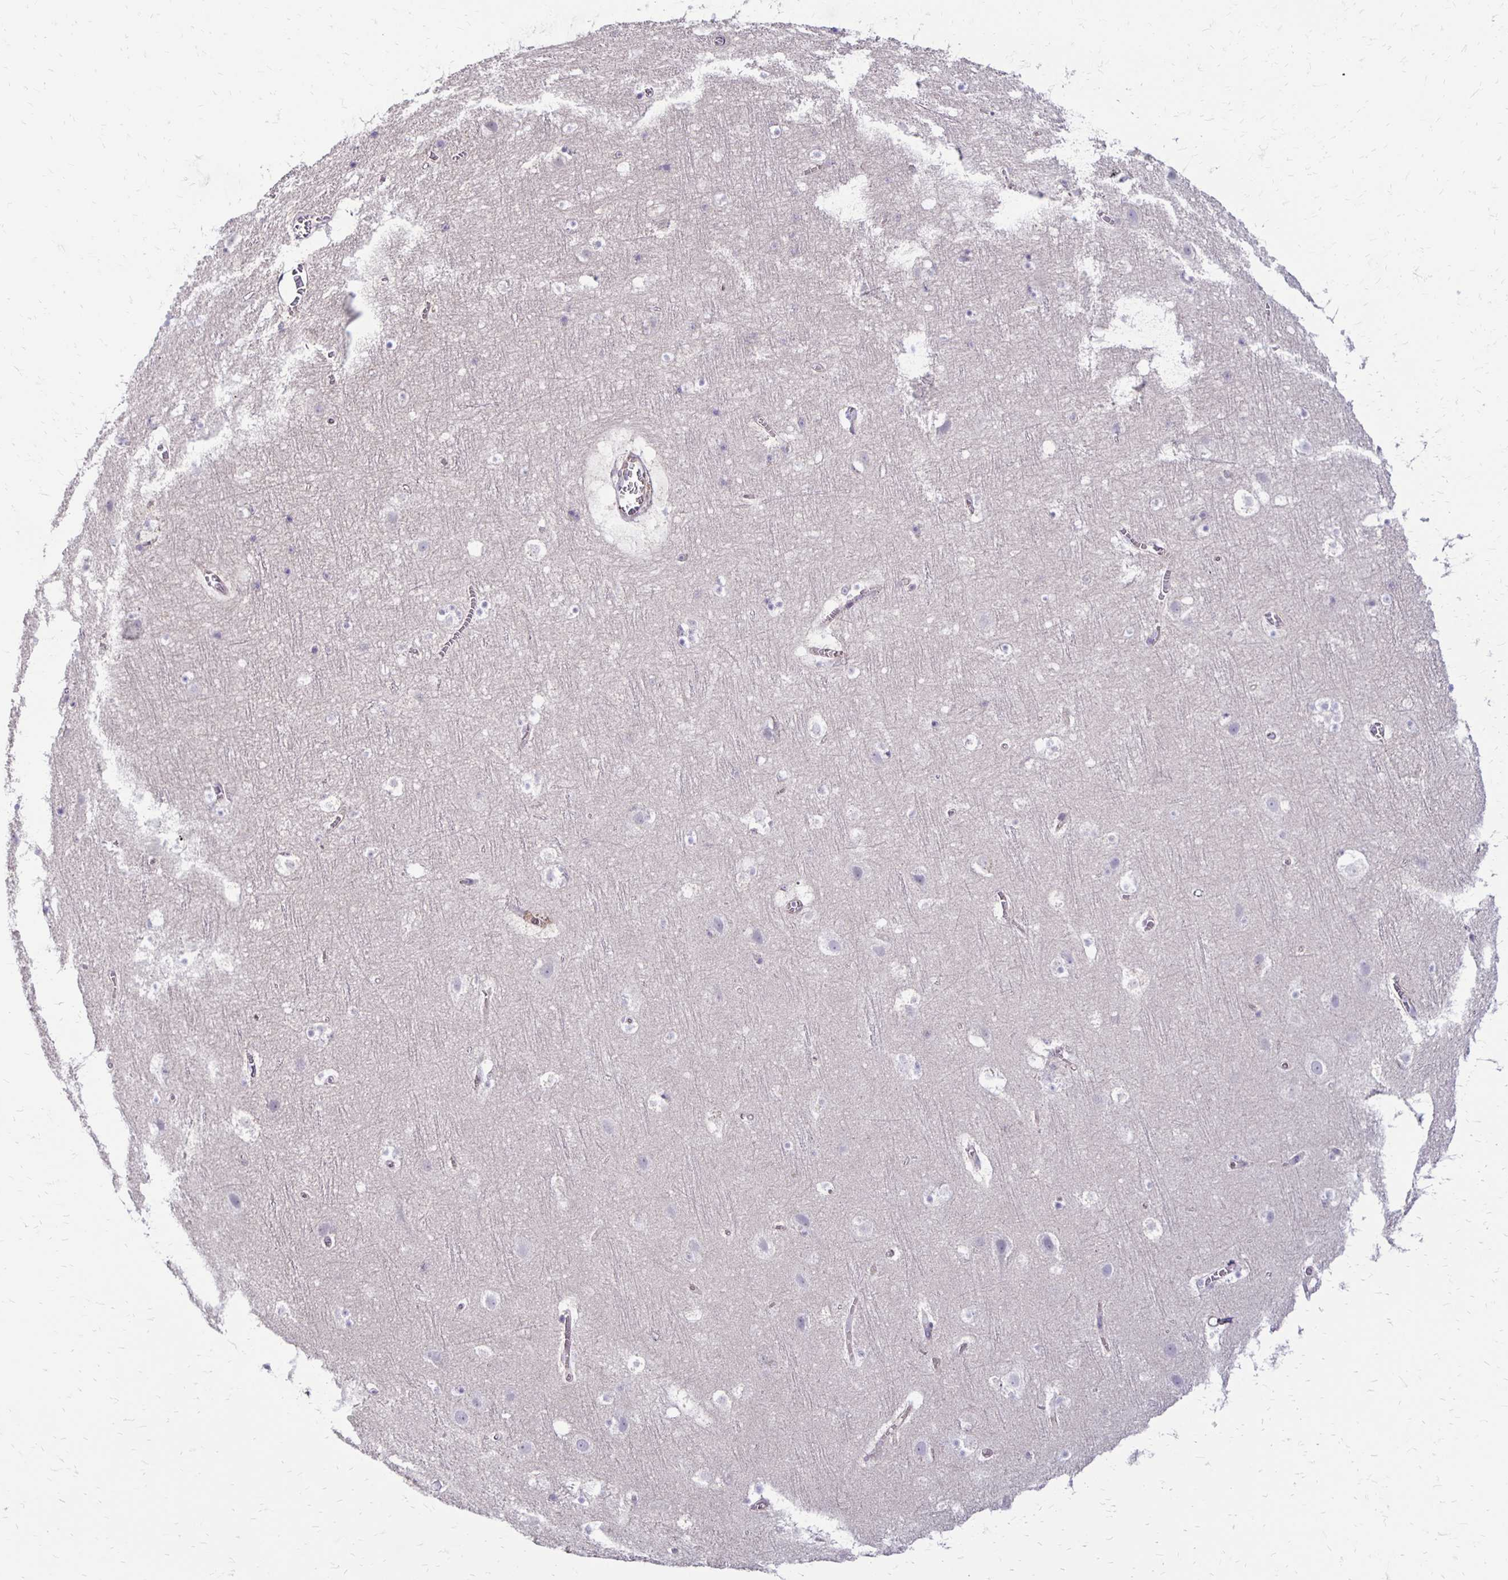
{"staining": {"intensity": "negative", "quantity": "none", "location": "none"}, "tissue": "cerebral cortex", "cell_type": "Endothelial cells", "image_type": "normal", "snomed": [{"axis": "morphology", "description": "Normal tissue, NOS"}, {"axis": "topography", "description": "Cerebral cortex"}], "caption": "High magnification brightfield microscopy of unremarkable cerebral cortex stained with DAB (3,3'-diaminobenzidine) (brown) and counterstained with hematoxylin (blue): endothelial cells show no significant expression. (Immunohistochemistry, brightfield microscopy, high magnification).", "gene": "KATNBL1", "patient": {"sex": "female", "age": 42}}